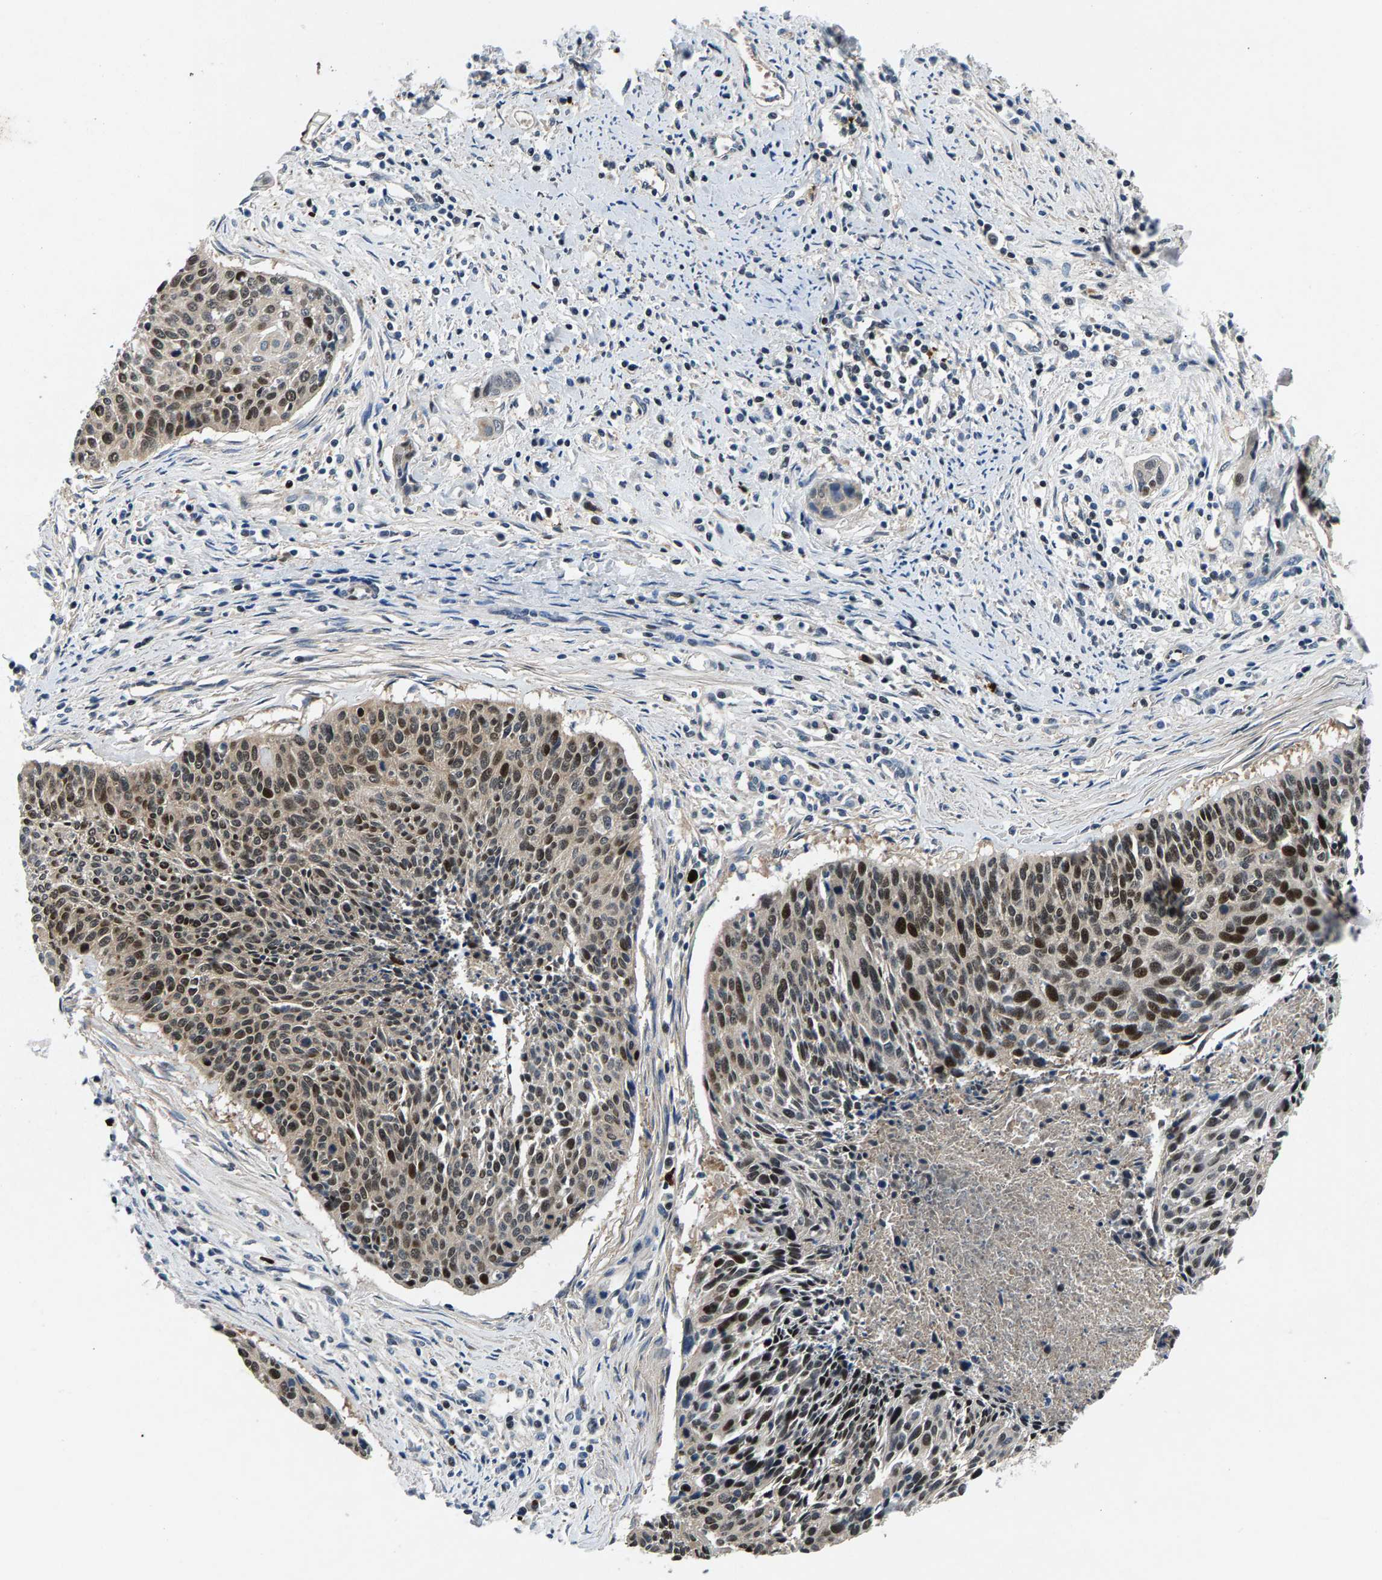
{"staining": {"intensity": "moderate", "quantity": ">75%", "location": "cytoplasmic/membranous,nuclear"}, "tissue": "cervical cancer", "cell_type": "Tumor cells", "image_type": "cancer", "snomed": [{"axis": "morphology", "description": "Squamous cell carcinoma, NOS"}, {"axis": "topography", "description": "Cervix"}], "caption": "A photomicrograph of cervical cancer stained for a protein shows moderate cytoplasmic/membranous and nuclear brown staining in tumor cells. The protein of interest is stained brown, and the nuclei are stained in blue (DAB IHC with brightfield microscopy, high magnification).", "gene": "FAM78A", "patient": {"sex": "female", "age": 55}}